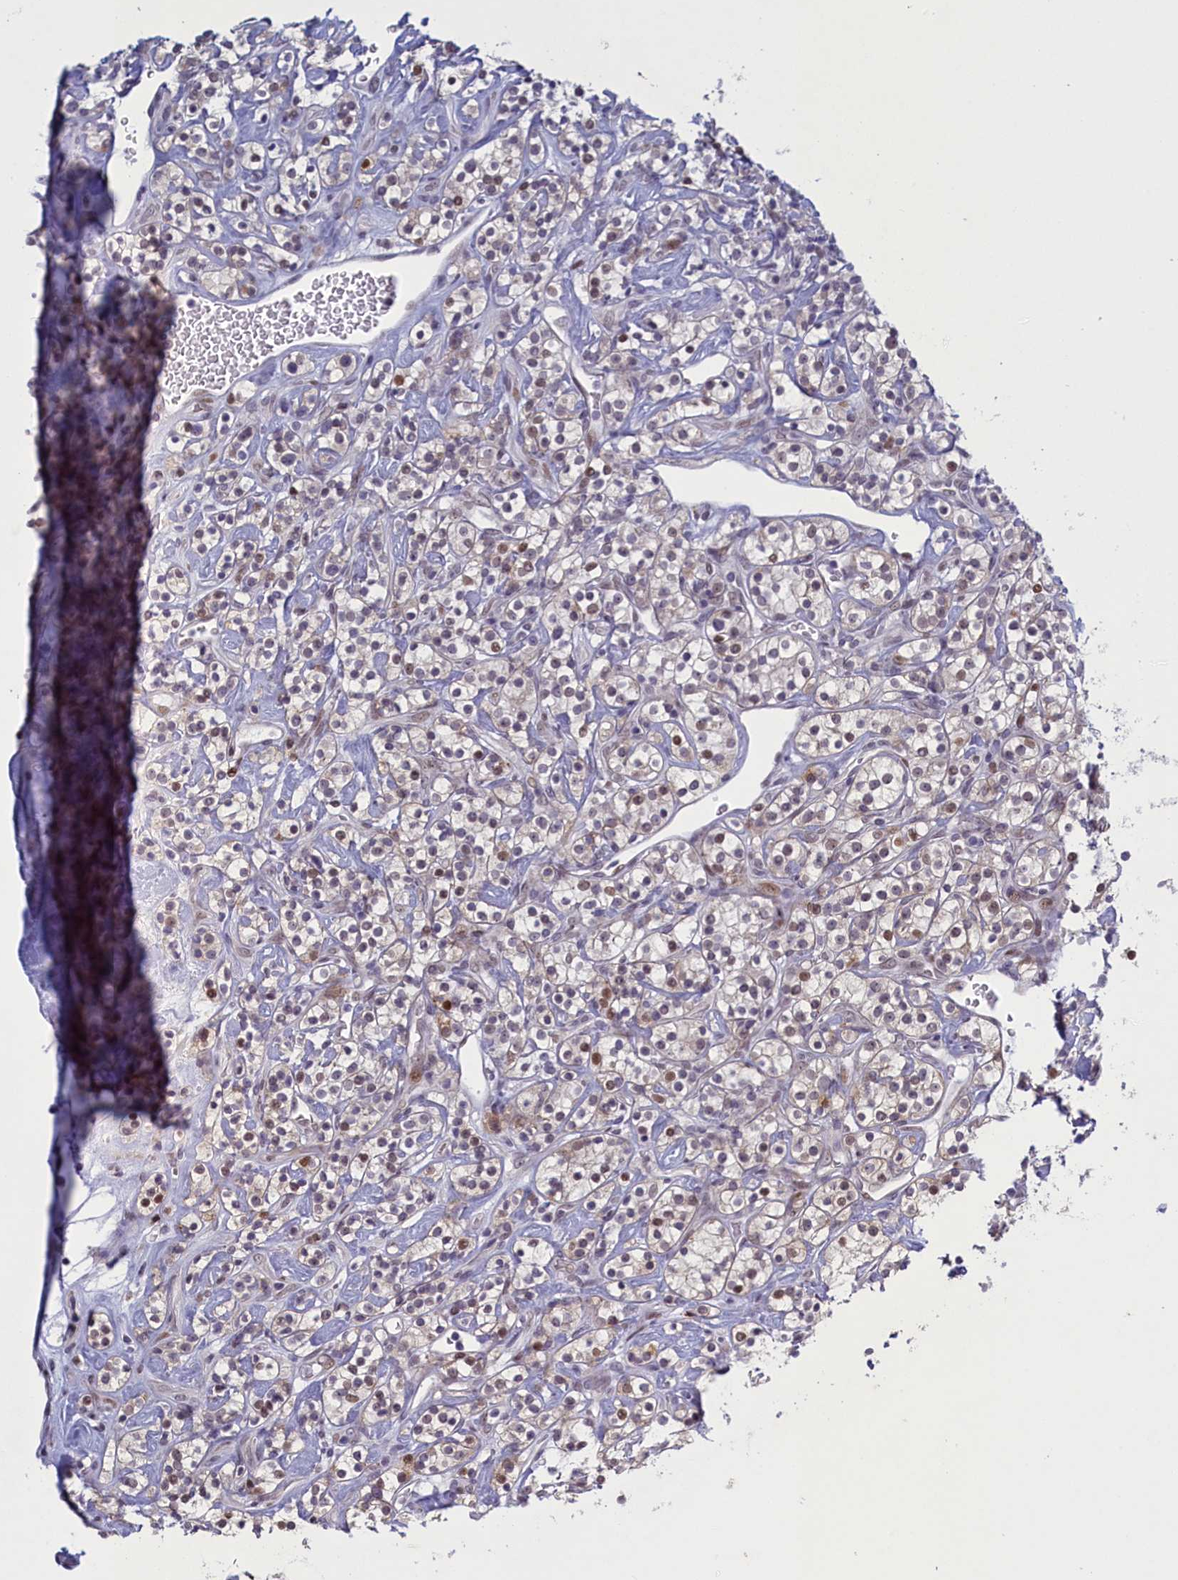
{"staining": {"intensity": "moderate", "quantity": "<25%", "location": "nuclear"}, "tissue": "renal cancer", "cell_type": "Tumor cells", "image_type": "cancer", "snomed": [{"axis": "morphology", "description": "Adenocarcinoma, NOS"}, {"axis": "topography", "description": "Kidney"}], "caption": "Adenocarcinoma (renal) stained for a protein (brown) demonstrates moderate nuclear positive positivity in about <25% of tumor cells.", "gene": "ATF7IP2", "patient": {"sex": "male", "age": 77}}